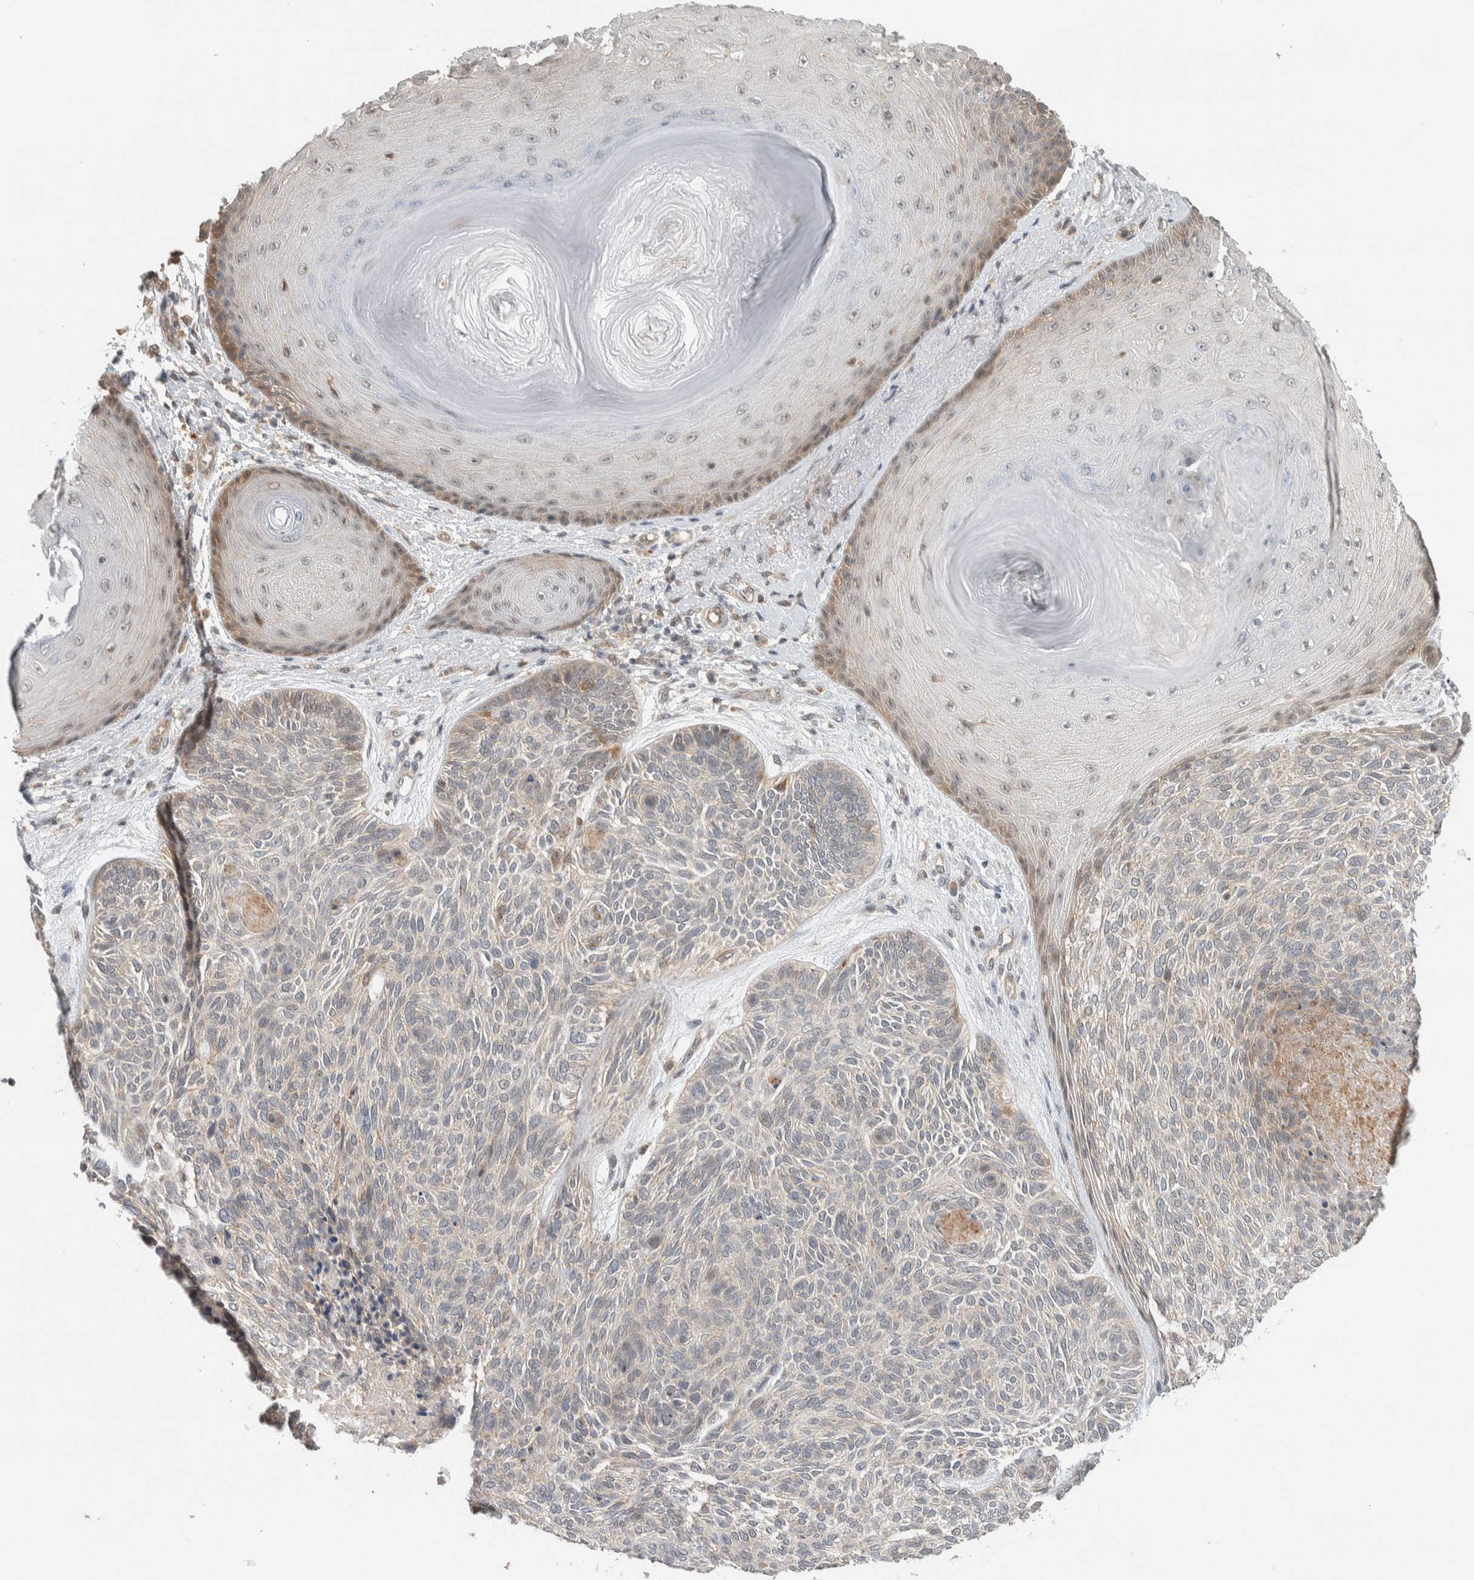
{"staining": {"intensity": "negative", "quantity": "none", "location": "none"}, "tissue": "skin cancer", "cell_type": "Tumor cells", "image_type": "cancer", "snomed": [{"axis": "morphology", "description": "Basal cell carcinoma"}, {"axis": "topography", "description": "Skin"}], "caption": "This is an immunohistochemistry (IHC) histopathology image of human skin basal cell carcinoma. There is no positivity in tumor cells.", "gene": "DEPTOR", "patient": {"sex": "male", "age": 55}}